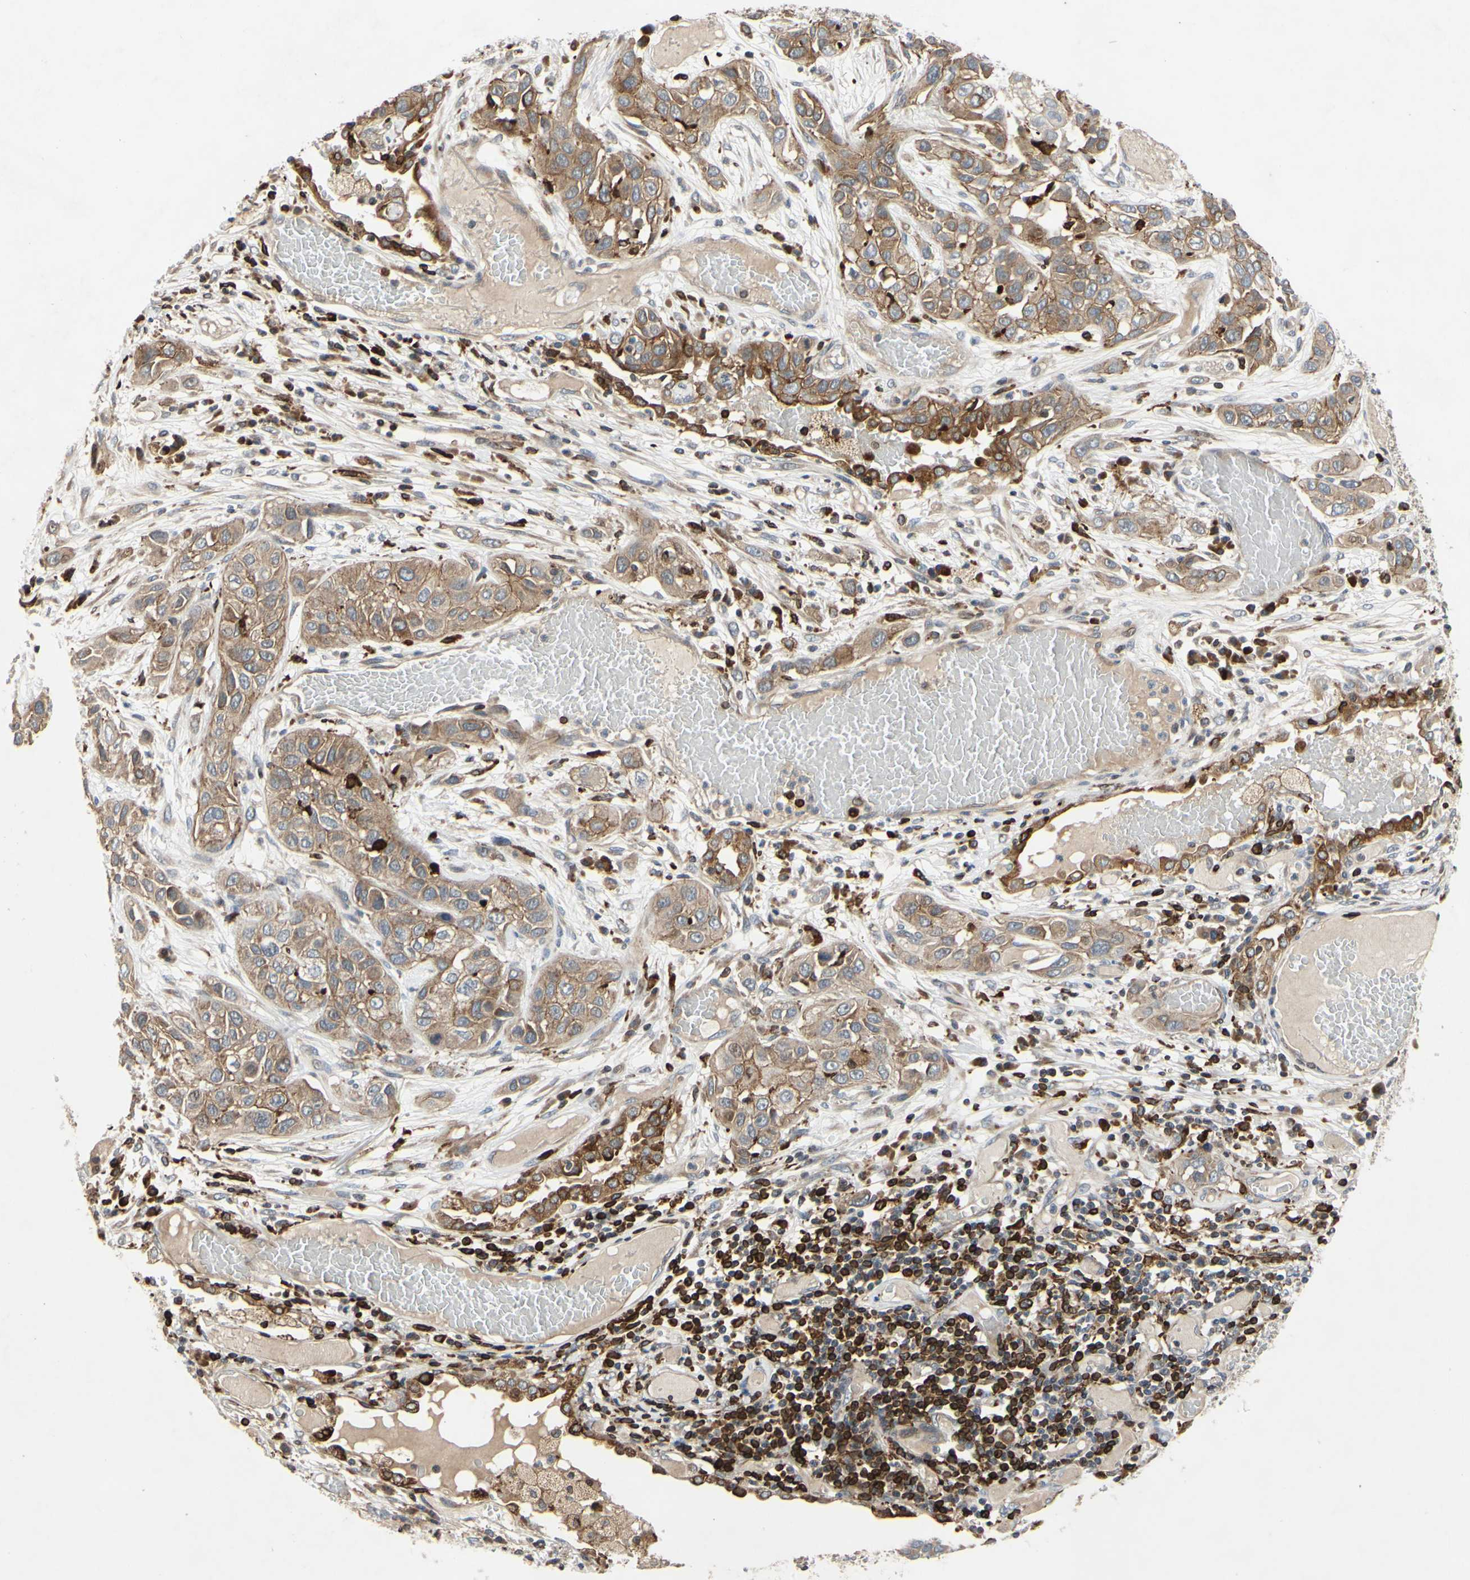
{"staining": {"intensity": "moderate", "quantity": "25%-75%", "location": "cytoplasmic/membranous"}, "tissue": "lung cancer", "cell_type": "Tumor cells", "image_type": "cancer", "snomed": [{"axis": "morphology", "description": "Squamous cell carcinoma, NOS"}, {"axis": "topography", "description": "Lung"}], "caption": "The micrograph displays immunohistochemical staining of squamous cell carcinoma (lung). There is moderate cytoplasmic/membranous staining is identified in about 25%-75% of tumor cells. Nuclei are stained in blue.", "gene": "PLXNA2", "patient": {"sex": "male", "age": 71}}